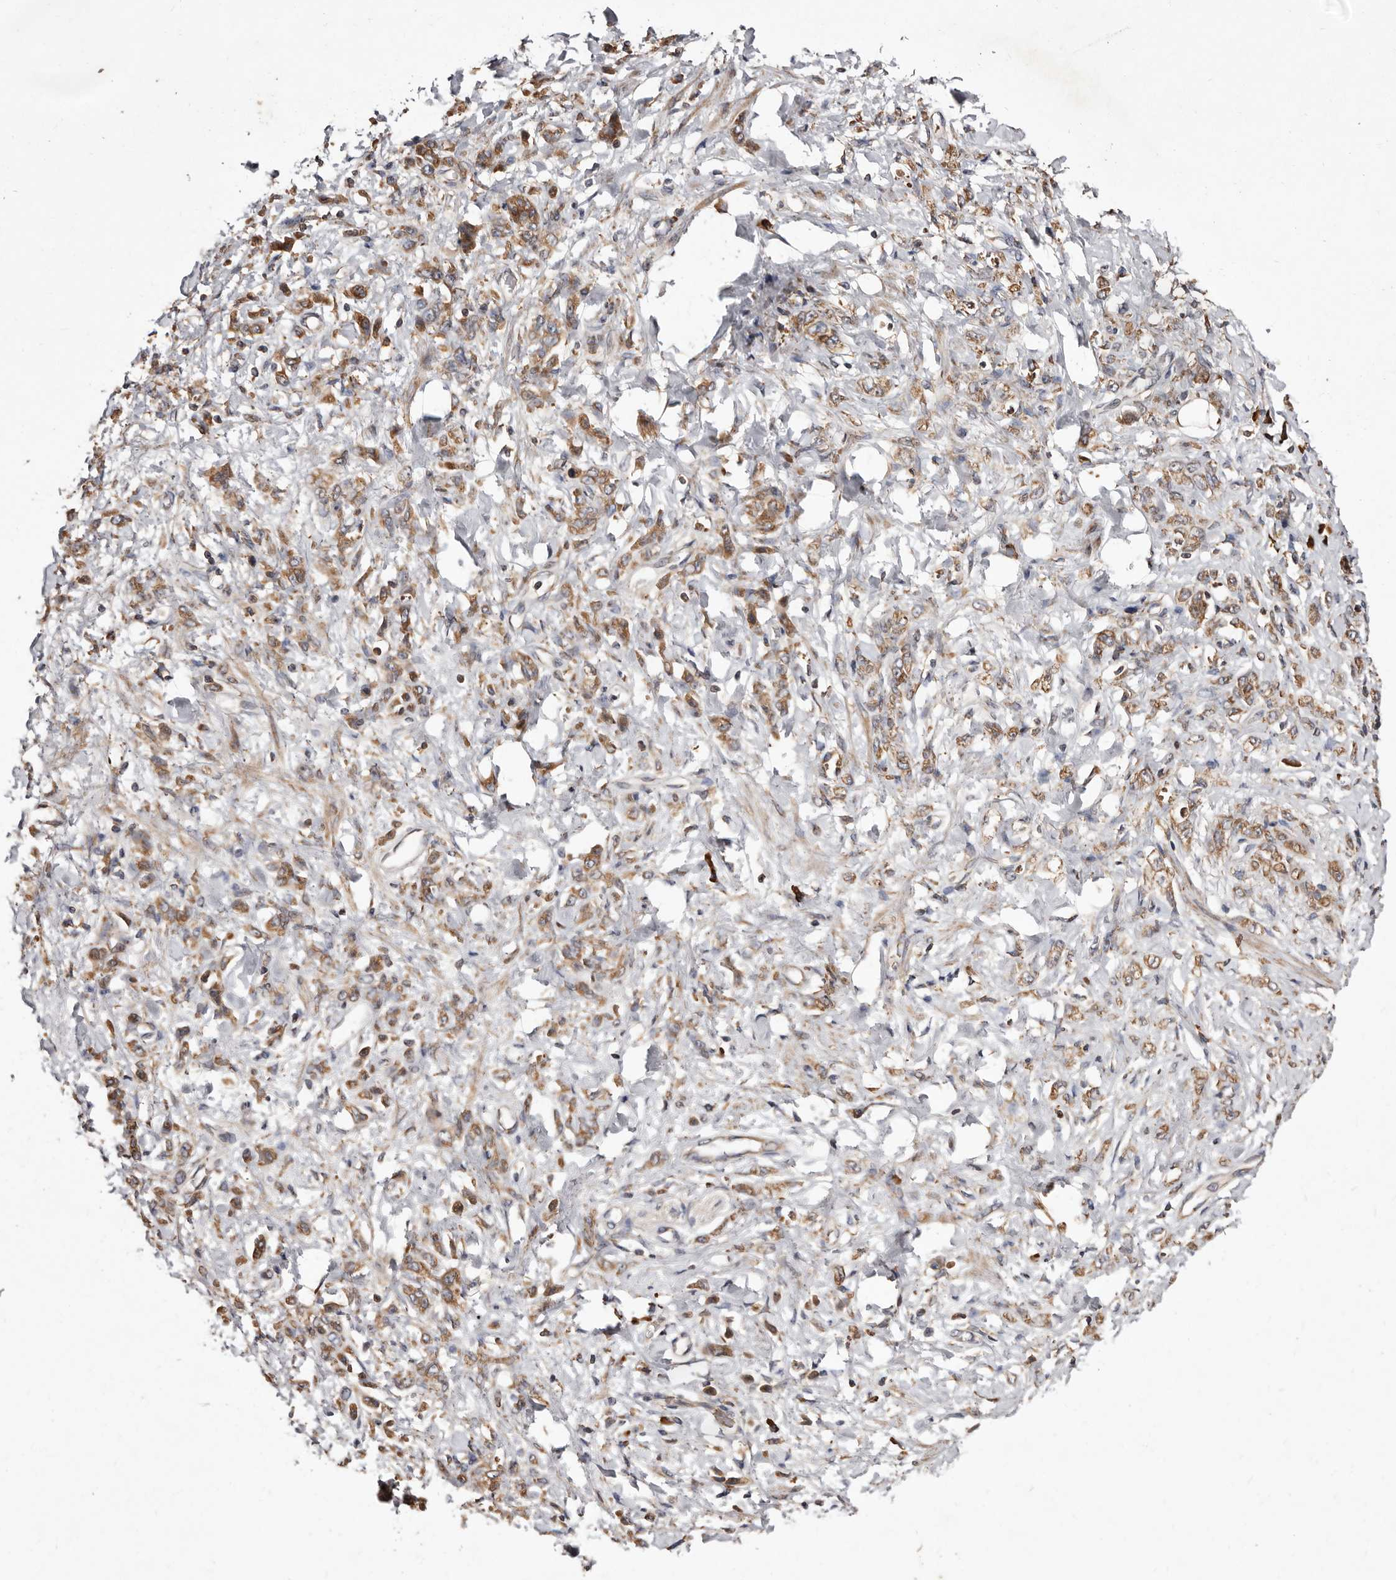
{"staining": {"intensity": "moderate", "quantity": ">75%", "location": "cytoplasmic/membranous"}, "tissue": "stomach cancer", "cell_type": "Tumor cells", "image_type": "cancer", "snomed": [{"axis": "morphology", "description": "Normal tissue, NOS"}, {"axis": "morphology", "description": "Adenocarcinoma, NOS"}, {"axis": "topography", "description": "Stomach"}], "caption": "Immunohistochemistry staining of stomach adenocarcinoma, which demonstrates medium levels of moderate cytoplasmic/membranous positivity in approximately >75% of tumor cells indicating moderate cytoplasmic/membranous protein positivity. The staining was performed using DAB (3,3'-diaminobenzidine) (brown) for protein detection and nuclei were counterstained in hematoxylin (blue).", "gene": "STEAP2", "patient": {"sex": "male", "age": 82}}